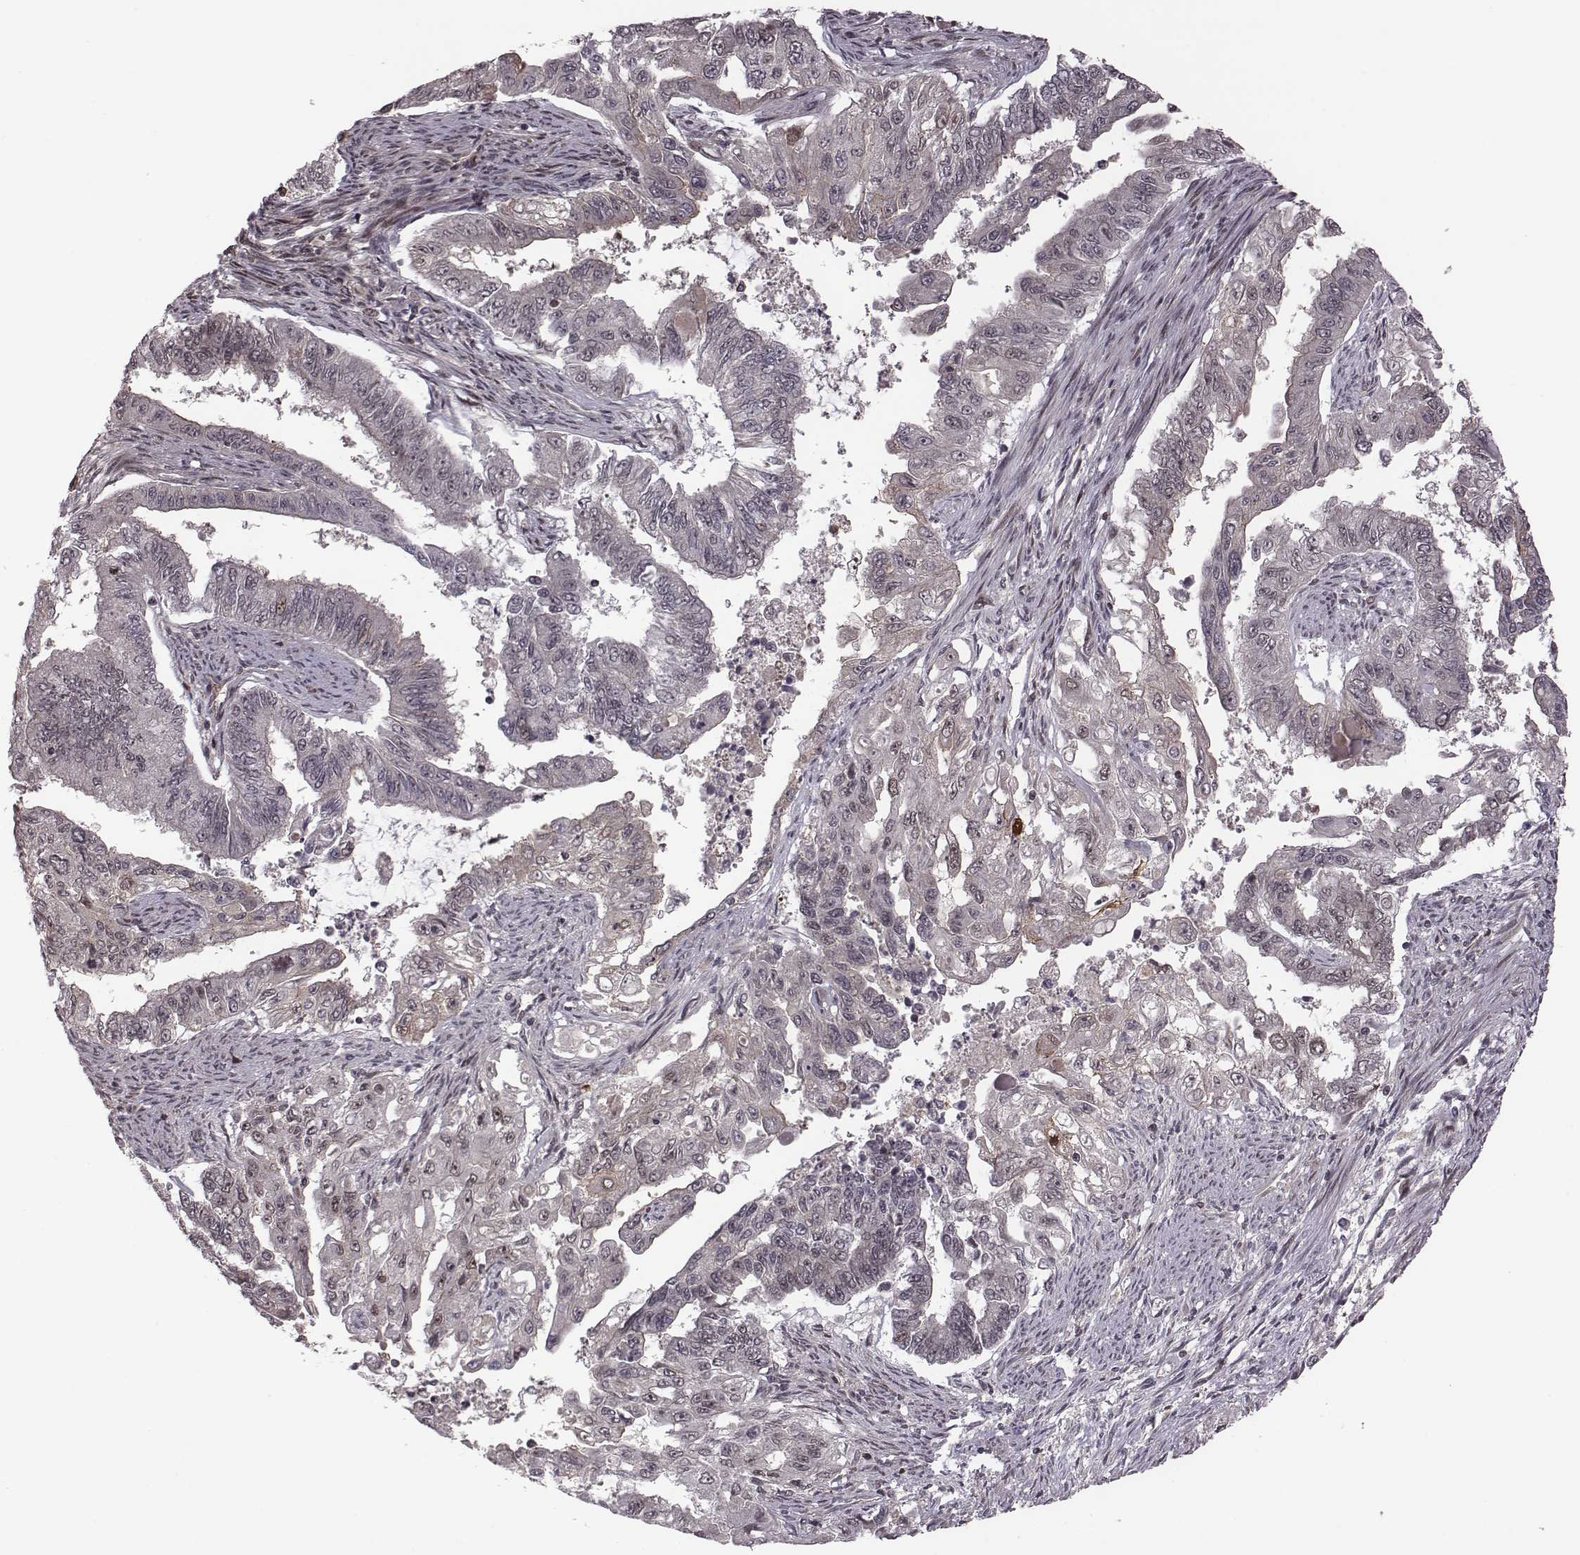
{"staining": {"intensity": "negative", "quantity": "none", "location": "none"}, "tissue": "endometrial cancer", "cell_type": "Tumor cells", "image_type": "cancer", "snomed": [{"axis": "morphology", "description": "Adenocarcinoma, NOS"}, {"axis": "topography", "description": "Uterus"}], "caption": "Immunohistochemistry of endometrial cancer shows no positivity in tumor cells.", "gene": "RPL3", "patient": {"sex": "female", "age": 59}}